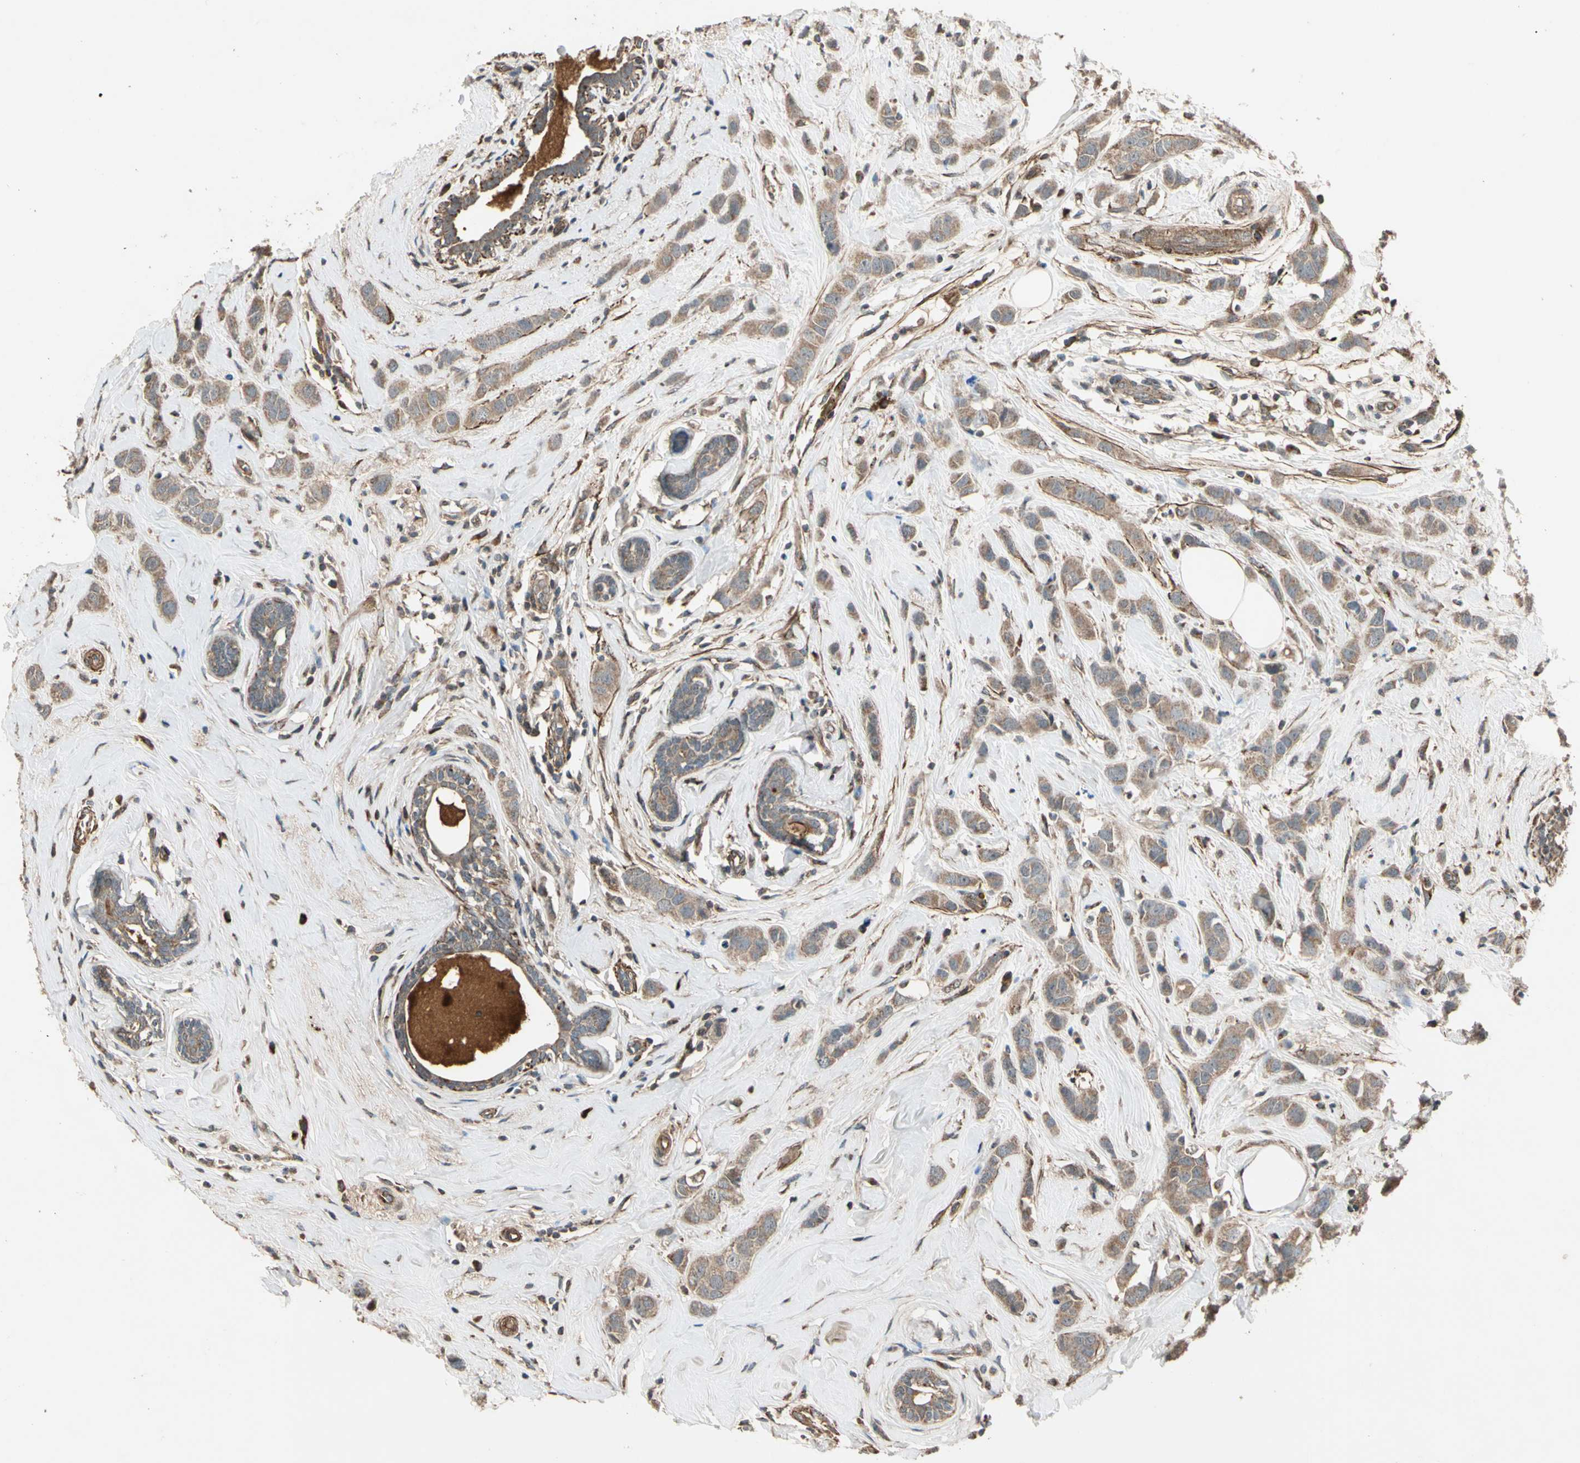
{"staining": {"intensity": "moderate", "quantity": ">75%", "location": "cytoplasmic/membranous"}, "tissue": "breast cancer", "cell_type": "Tumor cells", "image_type": "cancer", "snomed": [{"axis": "morphology", "description": "Normal tissue, NOS"}, {"axis": "morphology", "description": "Duct carcinoma"}, {"axis": "topography", "description": "Breast"}], "caption": "Moderate cytoplasmic/membranous positivity for a protein is identified in approximately >75% of tumor cells of breast cancer (invasive ductal carcinoma) using immunohistochemistry.", "gene": "GCK", "patient": {"sex": "female", "age": 50}}